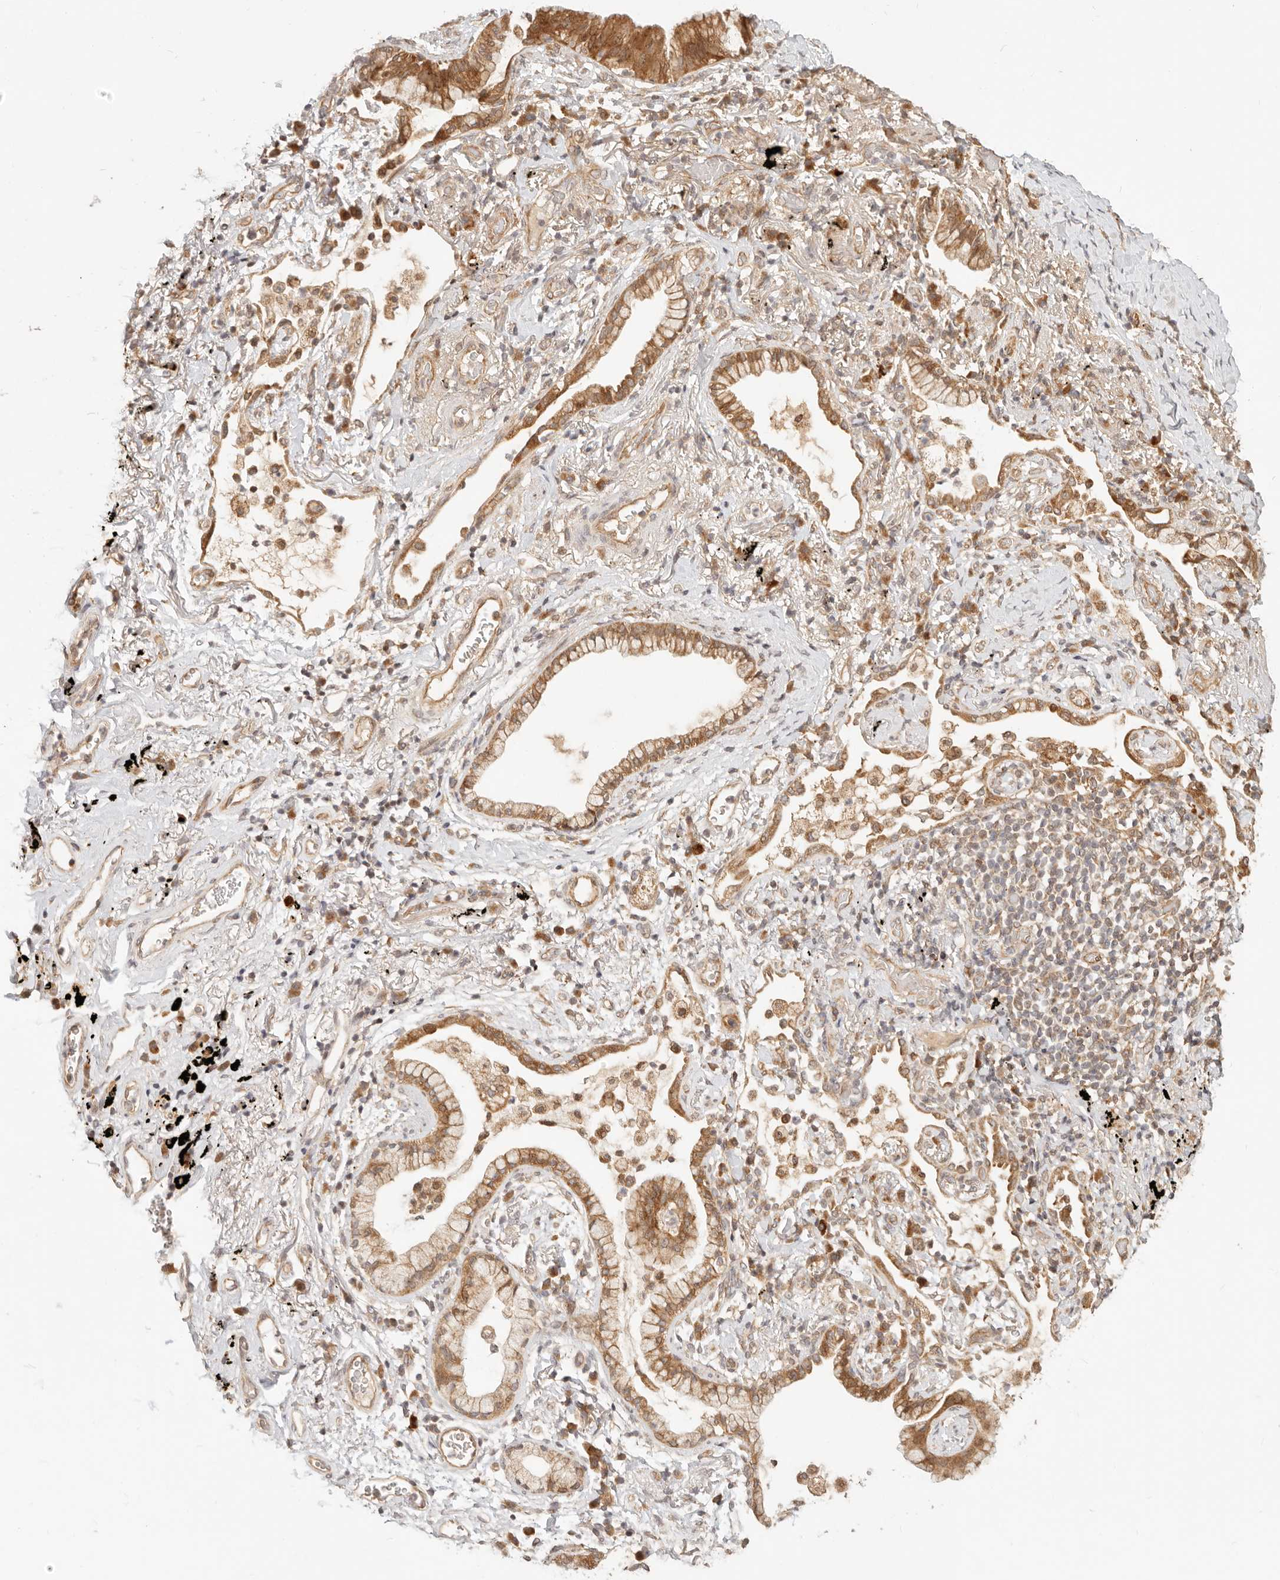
{"staining": {"intensity": "moderate", "quantity": ">75%", "location": "cytoplasmic/membranous"}, "tissue": "lung cancer", "cell_type": "Tumor cells", "image_type": "cancer", "snomed": [{"axis": "morphology", "description": "Adenocarcinoma, NOS"}, {"axis": "topography", "description": "Lung"}], "caption": "A photomicrograph showing moderate cytoplasmic/membranous positivity in about >75% of tumor cells in adenocarcinoma (lung), as visualized by brown immunohistochemical staining.", "gene": "TIMM17A", "patient": {"sex": "female", "age": 70}}